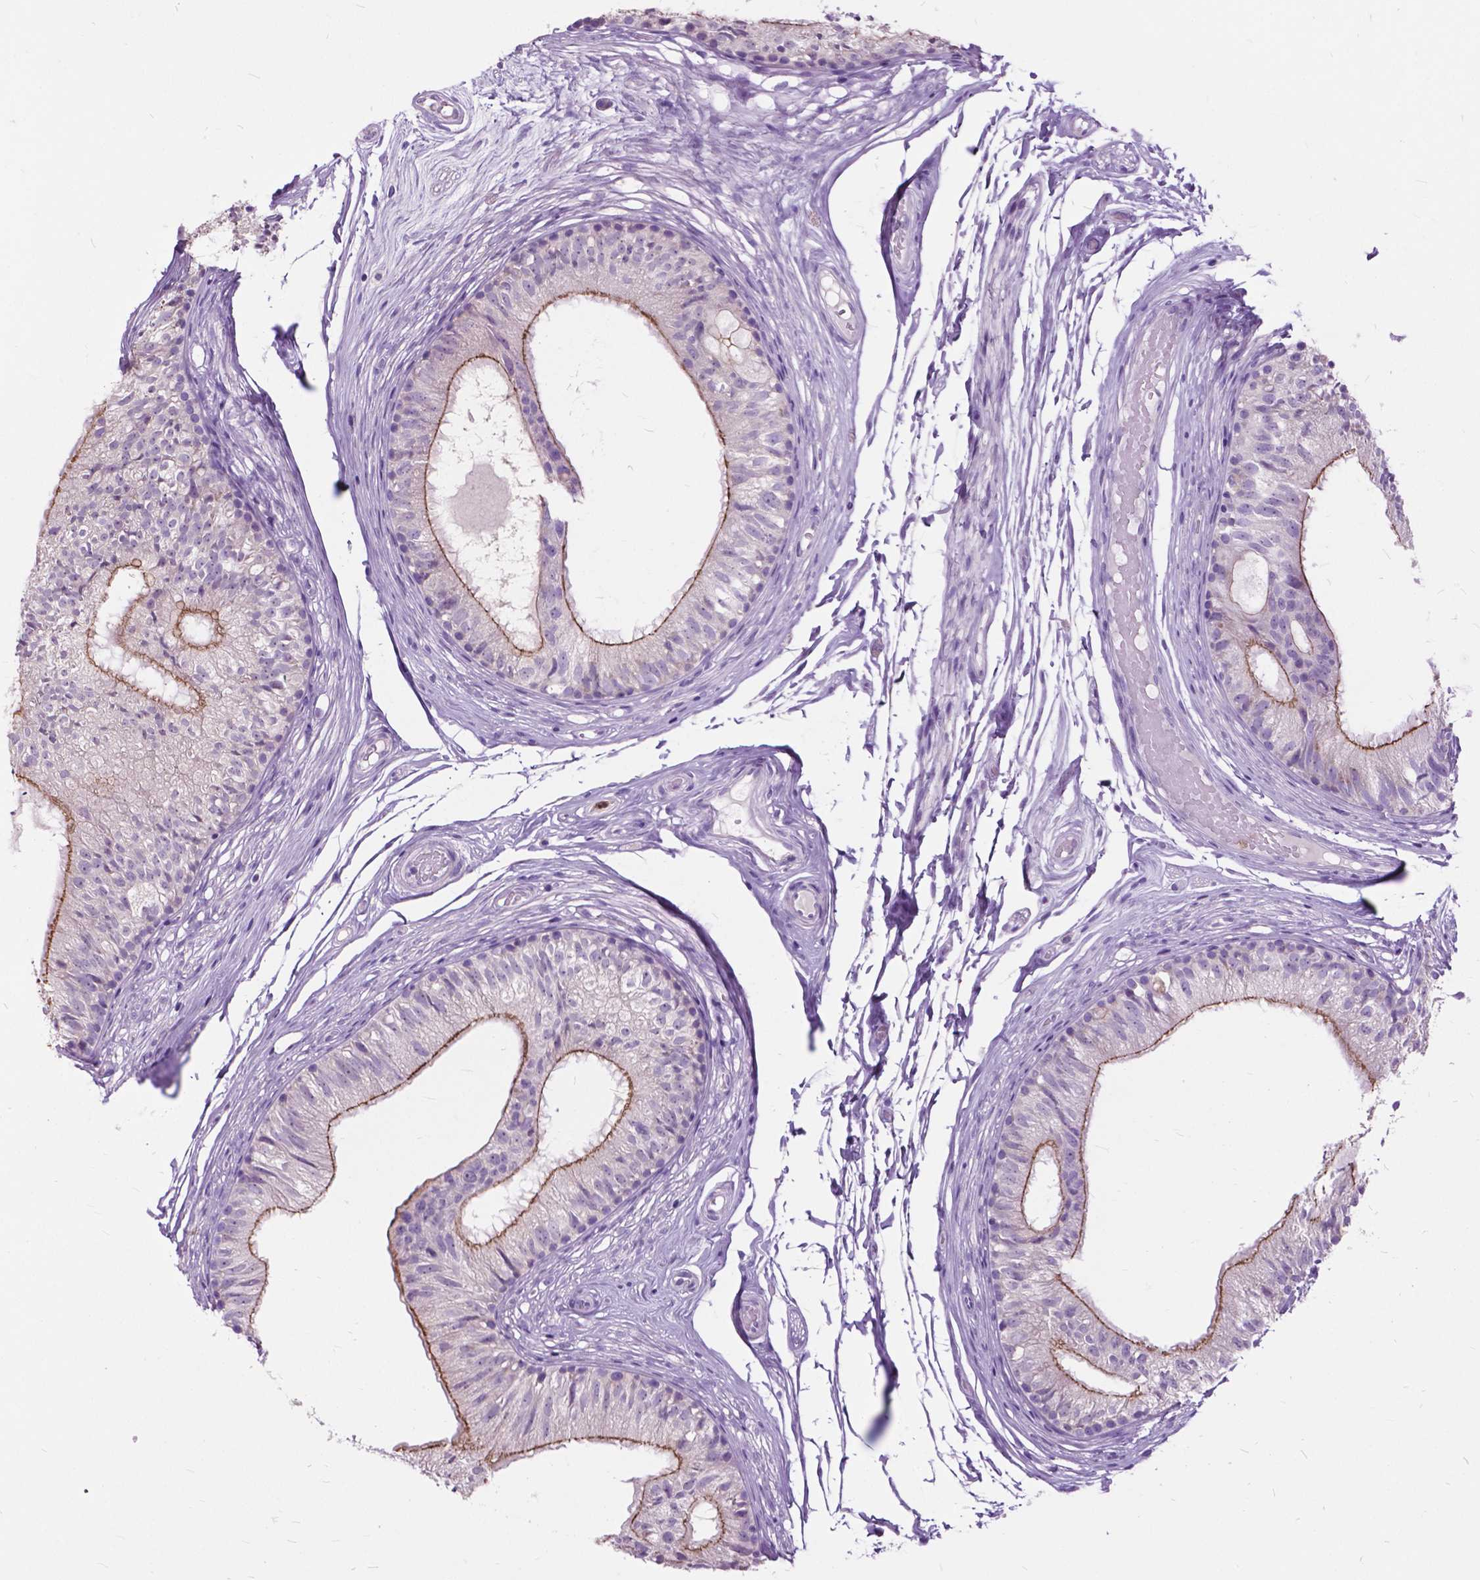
{"staining": {"intensity": "moderate", "quantity": "<25%", "location": "cytoplasmic/membranous"}, "tissue": "epididymis", "cell_type": "Glandular cells", "image_type": "normal", "snomed": [{"axis": "morphology", "description": "Normal tissue, NOS"}, {"axis": "topography", "description": "Epididymis"}], "caption": "Unremarkable epididymis exhibits moderate cytoplasmic/membranous positivity in about <25% of glandular cells, visualized by immunohistochemistry. The staining was performed using DAB (3,3'-diaminobenzidine) to visualize the protein expression in brown, while the nuclei were stained in blue with hematoxylin (Magnification: 20x).", "gene": "PRR35", "patient": {"sex": "male", "age": 29}}